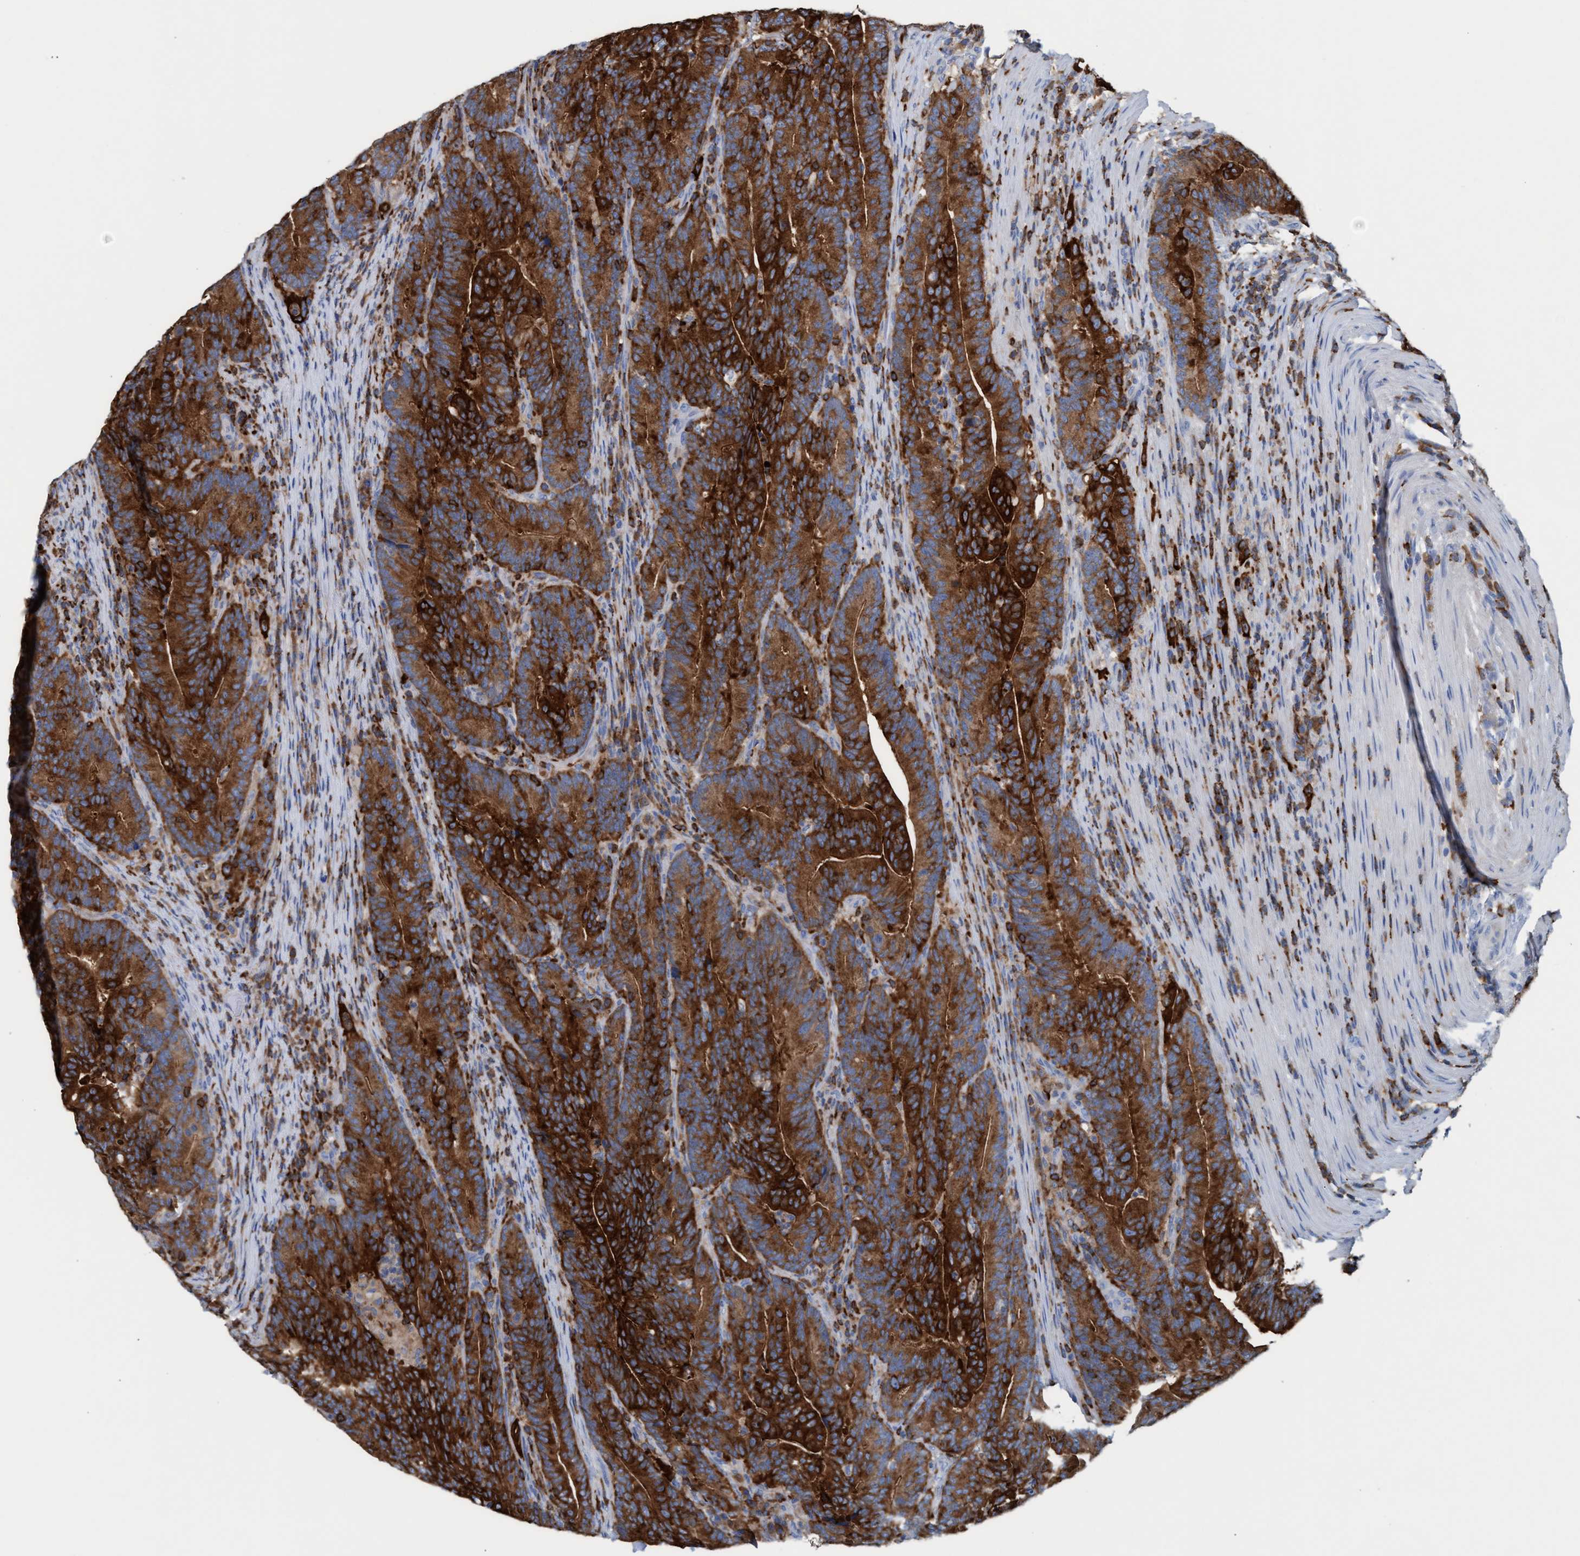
{"staining": {"intensity": "strong", "quantity": ">75%", "location": "cytoplasmic/membranous"}, "tissue": "colorectal cancer", "cell_type": "Tumor cells", "image_type": "cancer", "snomed": [{"axis": "morphology", "description": "Adenocarcinoma, NOS"}, {"axis": "topography", "description": "Colon"}], "caption": "Colorectal cancer (adenocarcinoma) was stained to show a protein in brown. There is high levels of strong cytoplasmic/membranous positivity in approximately >75% of tumor cells.", "gene": "EZR", "patient": {"sex": "female", "age": 66}}